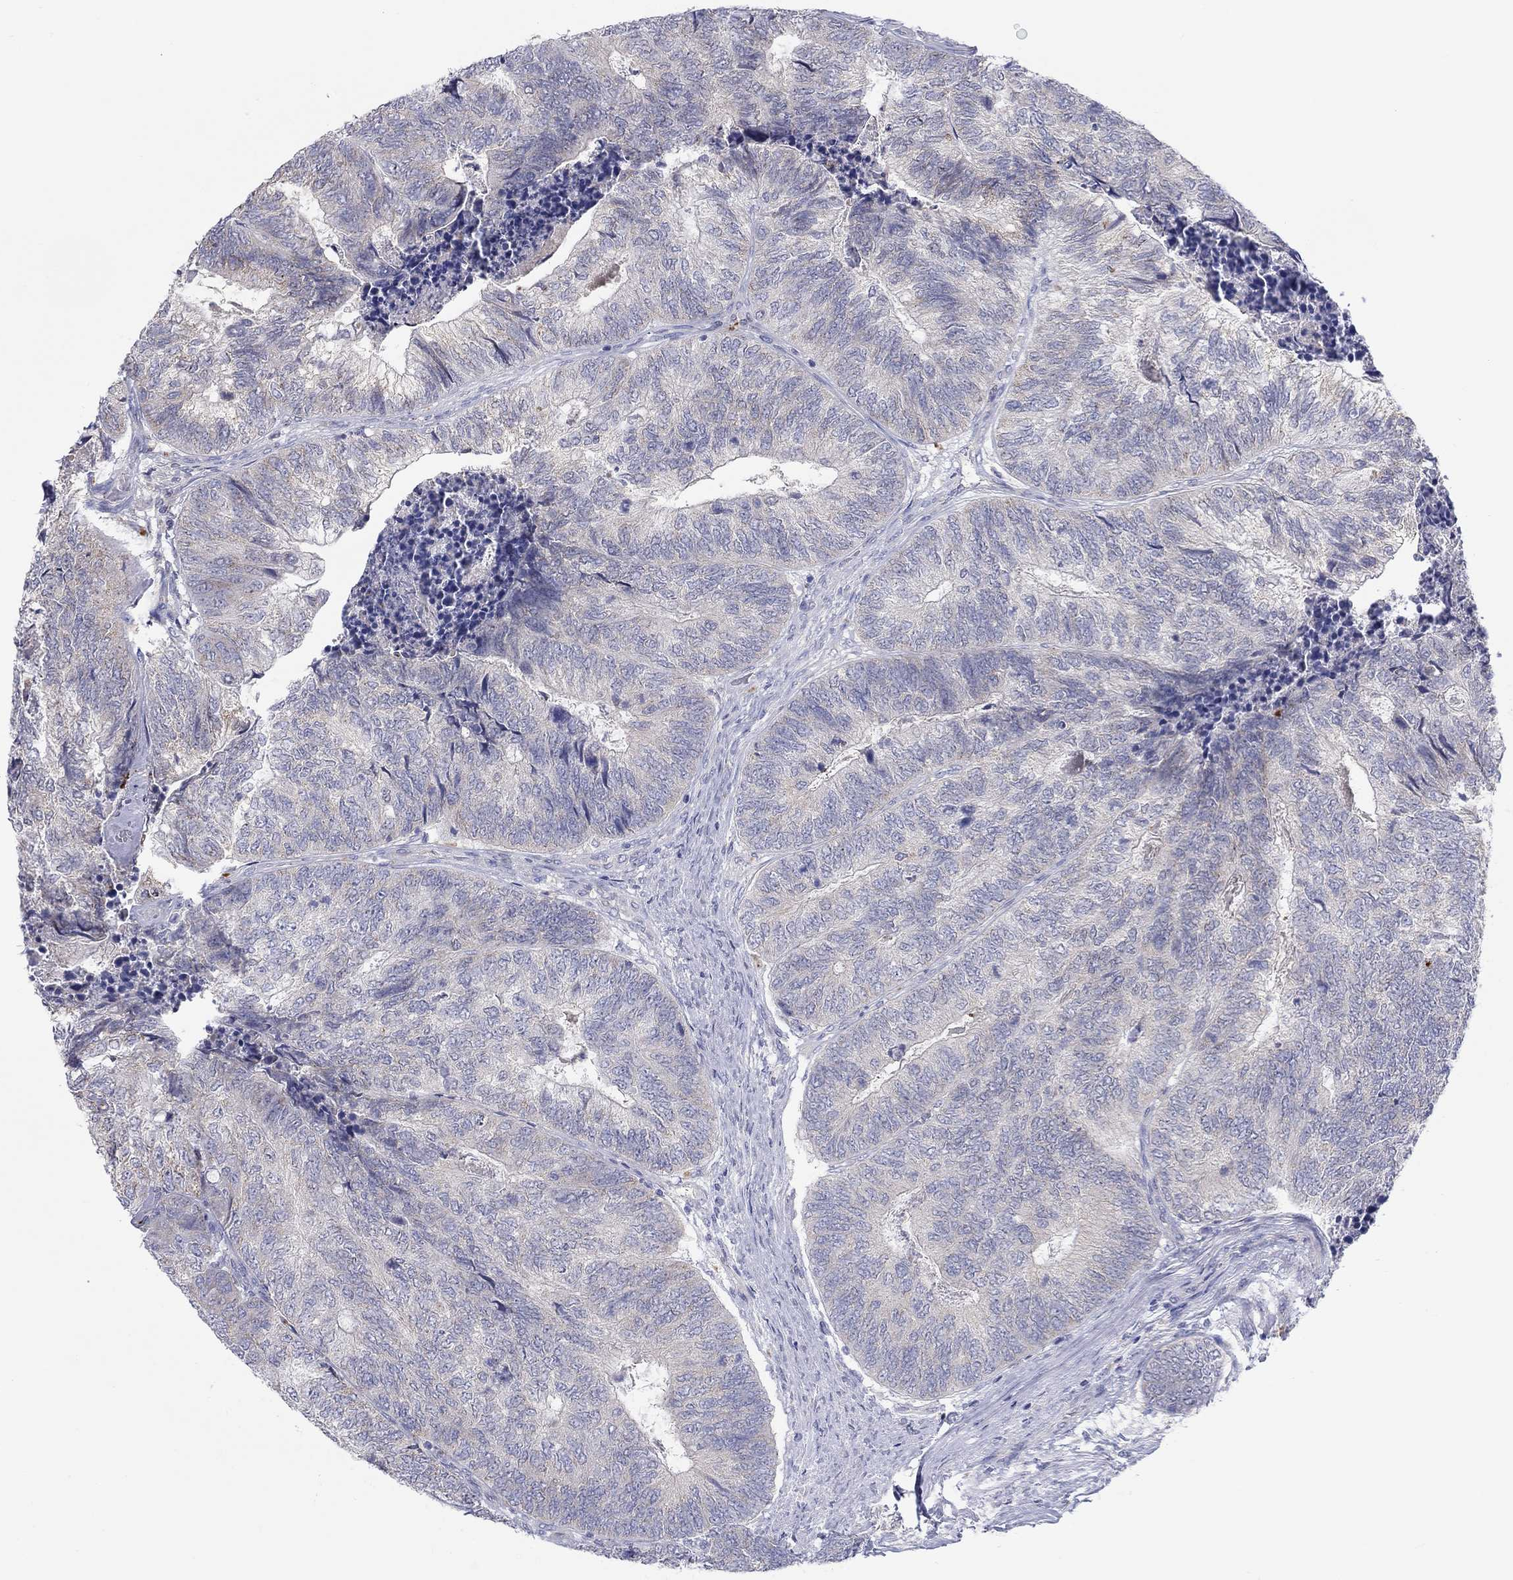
{"staining": {"intensity": "negative", "quantity": "none", "location": "none"}, "tissue": "colorectal cancer", "cell_type": "Tumor cells", "image_type": "cancer", "snomed": [{"axis": "morphology", "description": "Adenocarcinoma, NOS"}, {"axis": "topography", "description": "Colon"}], "caption": "Immunohistochemical staining of human colorectal cancer demonstrates no significant expression in tumor cells. (DAB immunohistochemistry (IHC) with hematoxylin counter stain).", "gene": "BCO2", "patient": {"sex": "female", "age": 67}}